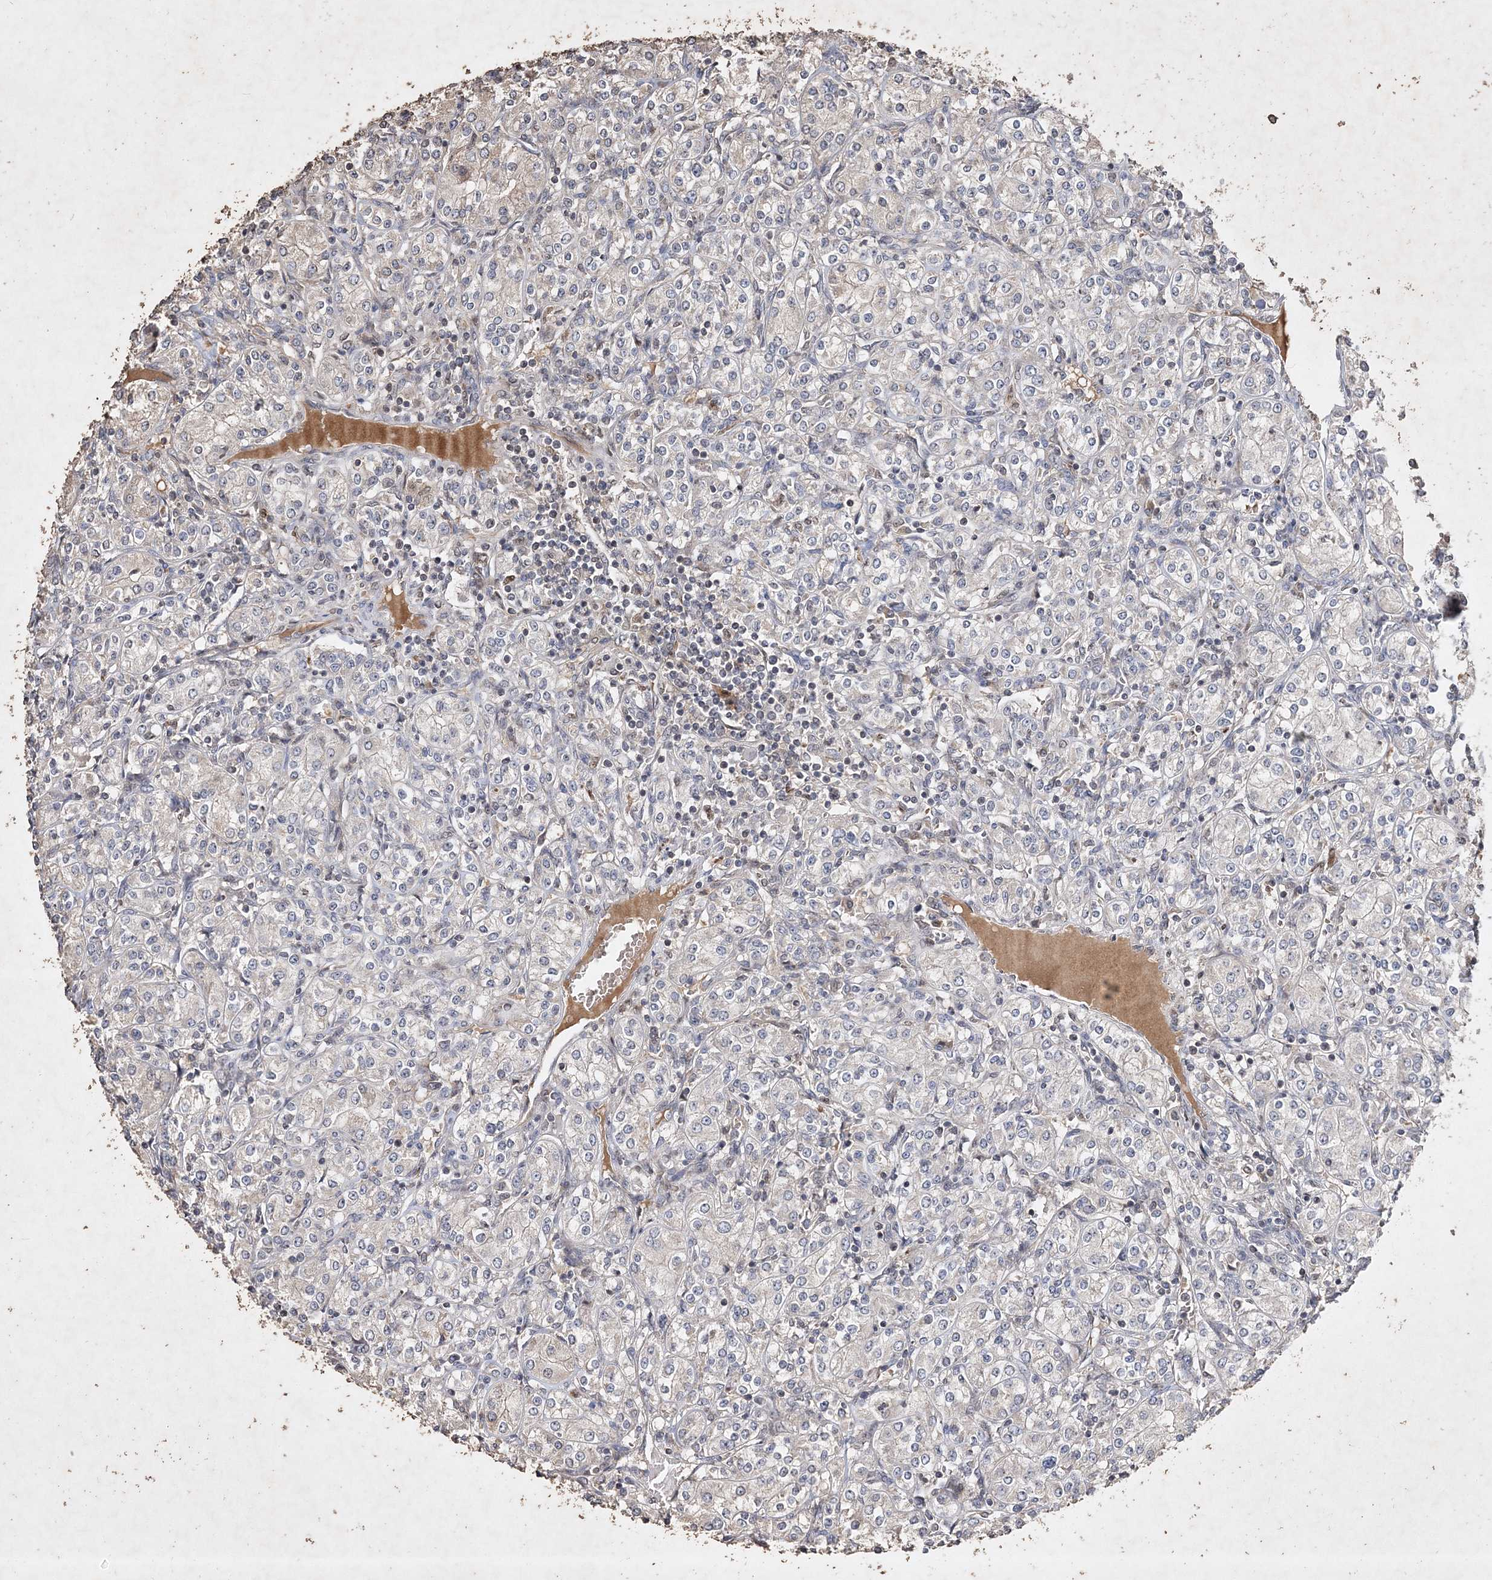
{"staining": {"intensity": "negative", "quantity": "none", "location": "none"}, "tissue": "renal cancer", "cell_type": "Tumor cells", "image_type": "cancer", "snomed": [{"axis": "morphology", "description": "Adenocarcinoma, NOS"}, {"axis": "topography", "description": "Kidney"}], "caption": "An image of adenocarcinoma (renal) stained for a protein shows no brown staining in tumor cells.", "gene": "C3orf38", "patient": {"sex": "male", "age": 77}}